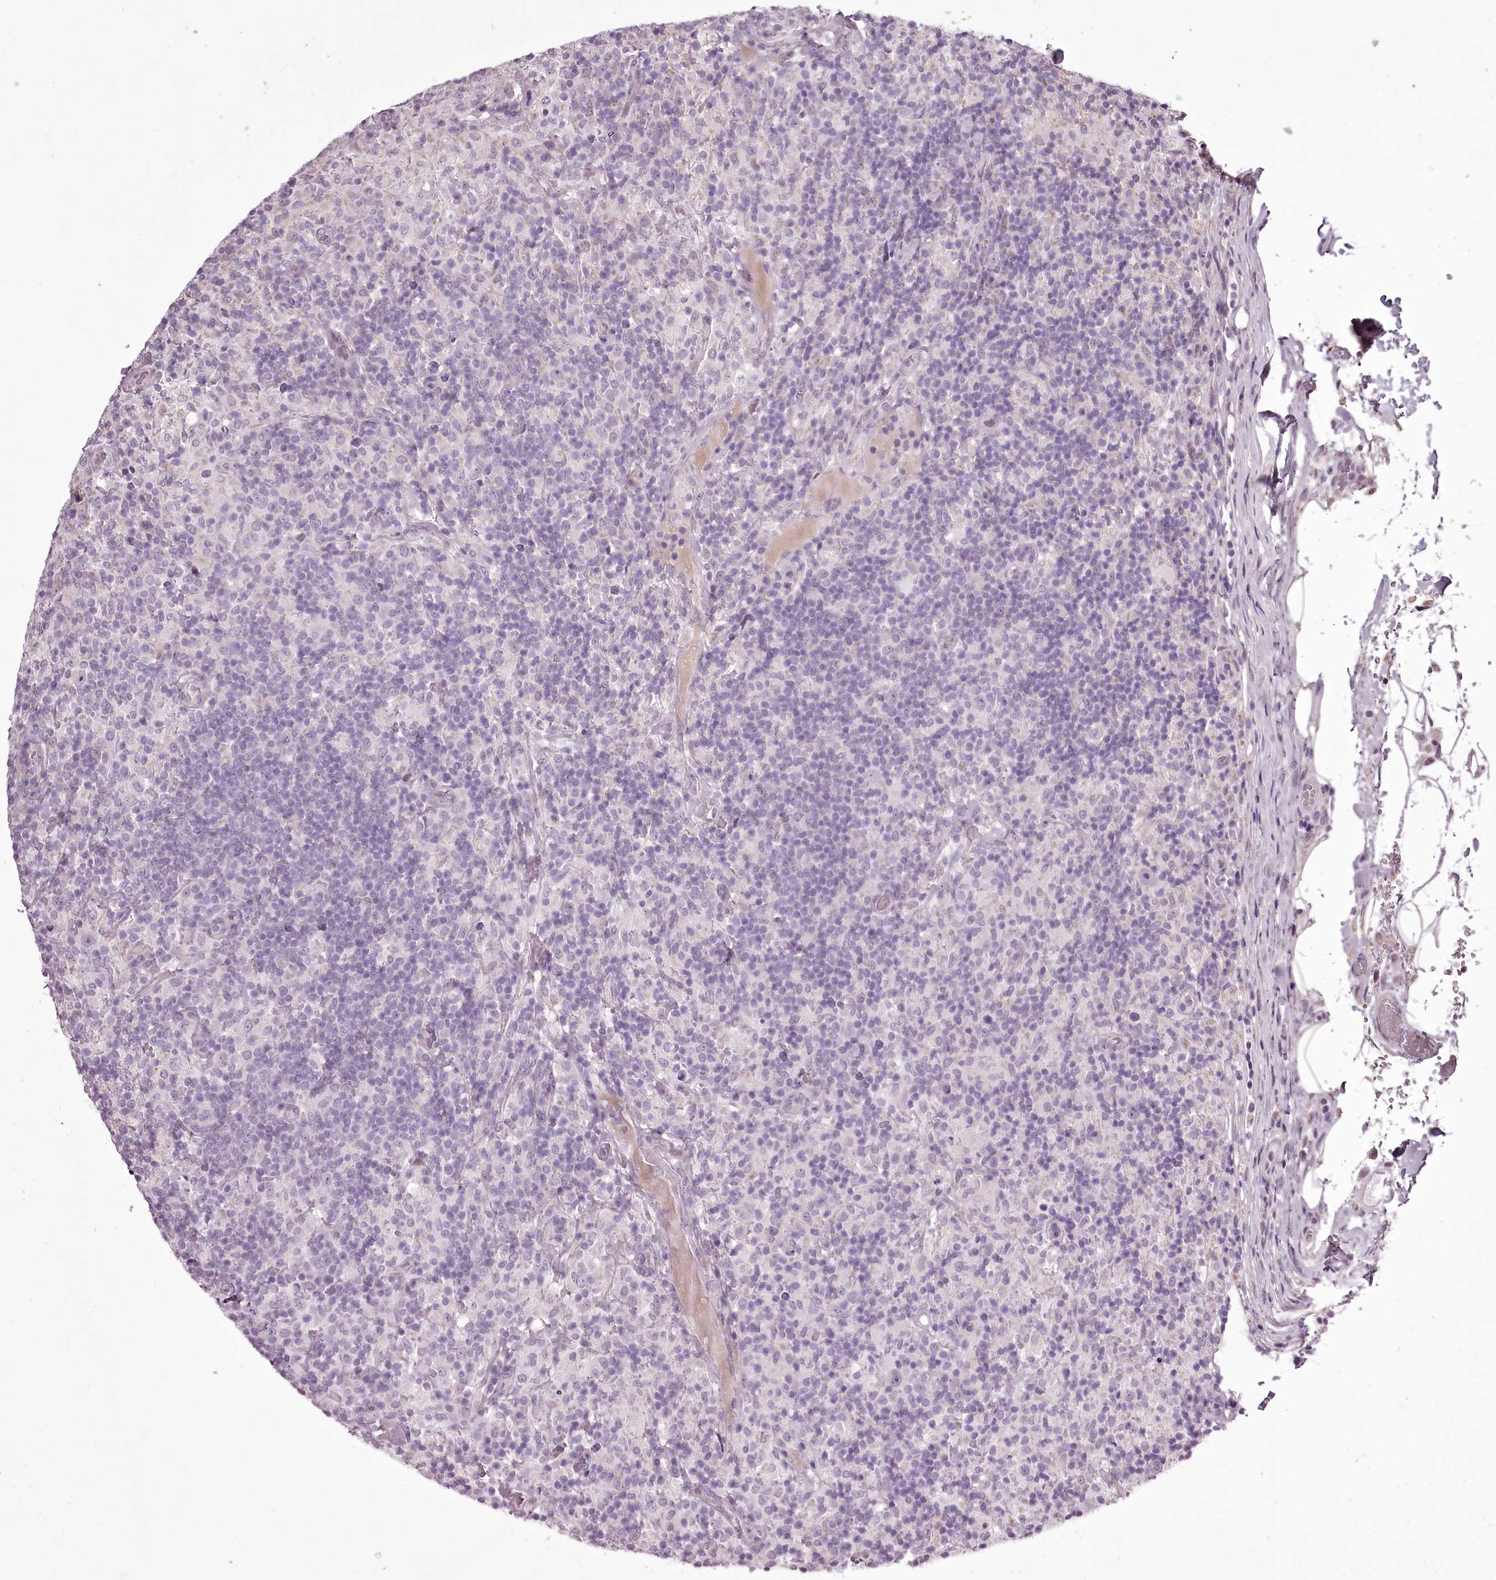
{"staining": {"intensity": "negative", "quantity": "none", "location": "none"}, "tissue": "lymphoma", "cell_type": "Tumor cells", "image_type": "cancer", "snomed": [{"axis": "morphology", "description": "Hodgkin's disease, NOS"}, {"axis": "topography", "description": "Lymph node"}], "caption": "Immunohistochemistry photomicrograph of human lymphoma stained for a protein (brown), which shows no staining in tumor cells.", "gene": "C1orf56", "patient": {"sex": "male", "age": 70}}